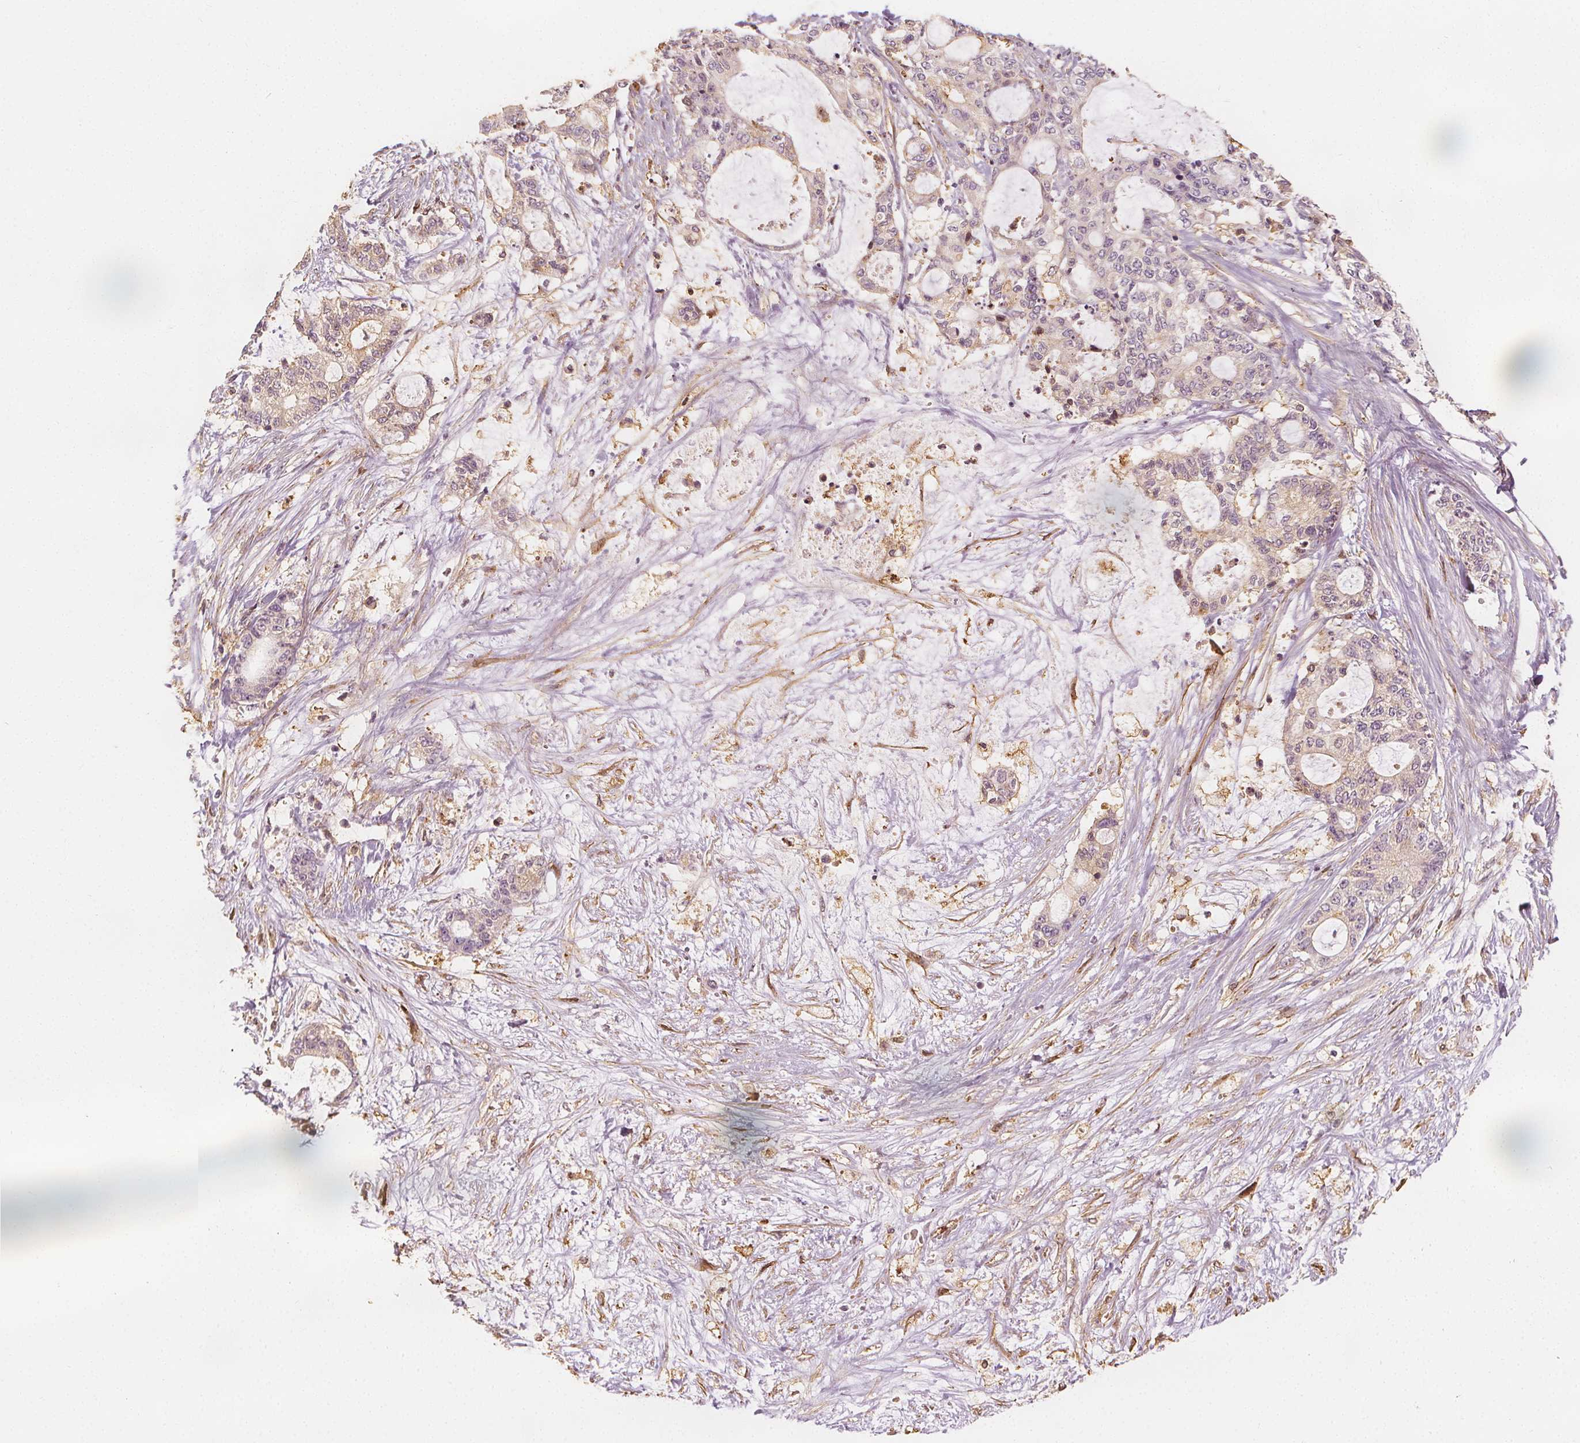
{"staining": {"intensity": "negative", "quantity": "none", "location": "none"}, "tissue": "liver cancer", "cell_type": "Tumor cells", "image_type": "cancer", "snomed": [{"axis": "morphology", "description": "Normal tissue, NOS"}, {"axis": "morphology", "description": "Cholangiocarcinoma"}, {"axis": "topography", "description": "Liver"}, {"axis": "topography", "description": "Peripheral nerve tissue"}], "caption": "The micrograph reveals no staining of tumor cells in cholangiocarcinoma (liver).", "gene": "ARHGAP26", "patient": {"sex": "female", "age": 73}}